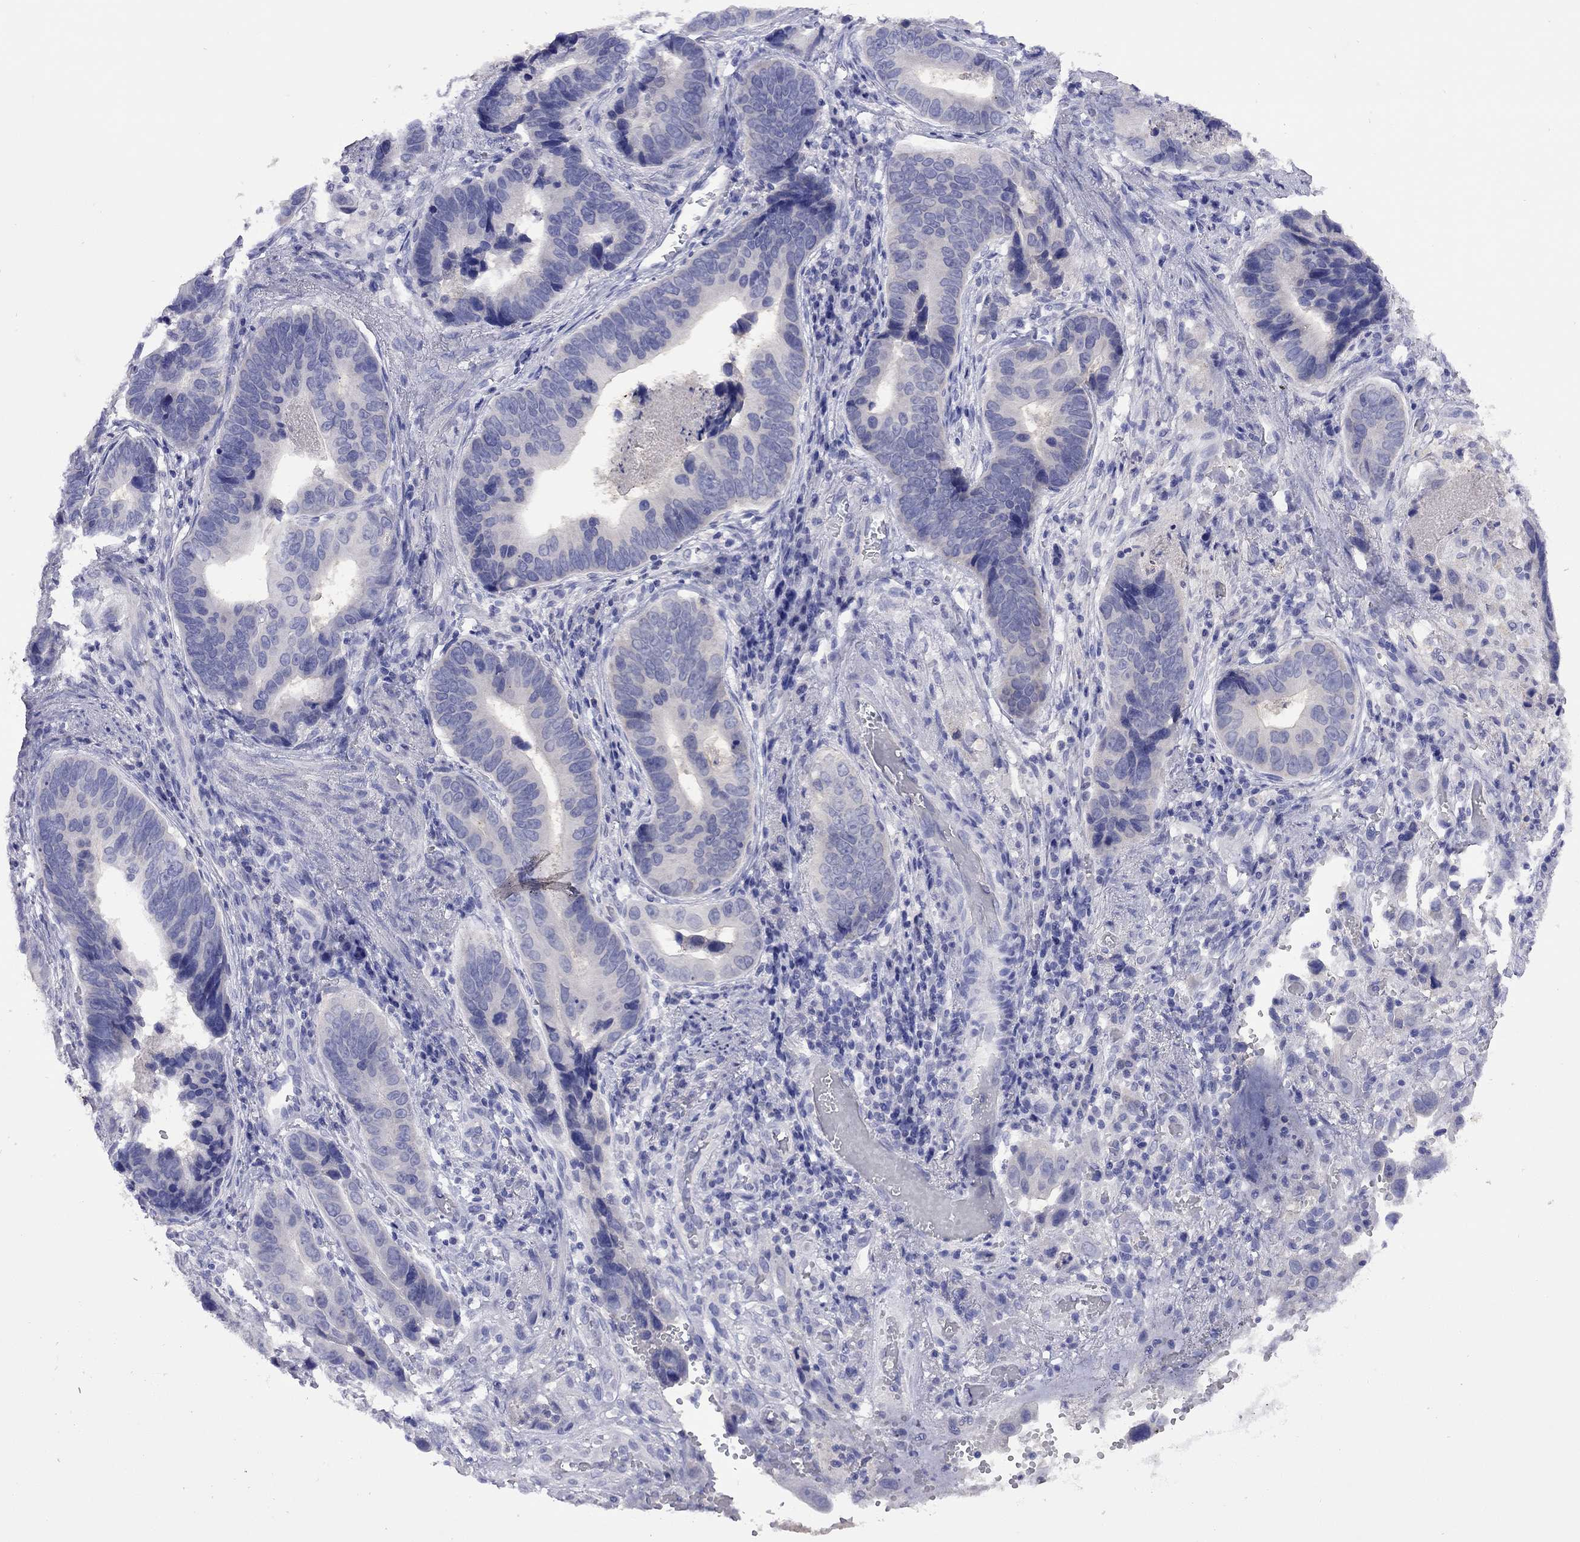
{"staining": {"intensity": "negative", "quantity": "none", "location": "none"}, "tissue": "stomach cancer", "cell_type": "Tumor cells", "image_type": "cancer", "snomed": [{"axis": "morphology", "description": "Adenocarcinoma, NOS"}, {"axis": "topography", "description": "Stomach"}], "caption": "This is an immunohistochemistry micrograph of human stomach cancer (adenocarcinoma). There is no expression in tumor cells.", "gene": "FIGLA", "patient": {"sex": "male", "age": 84}}